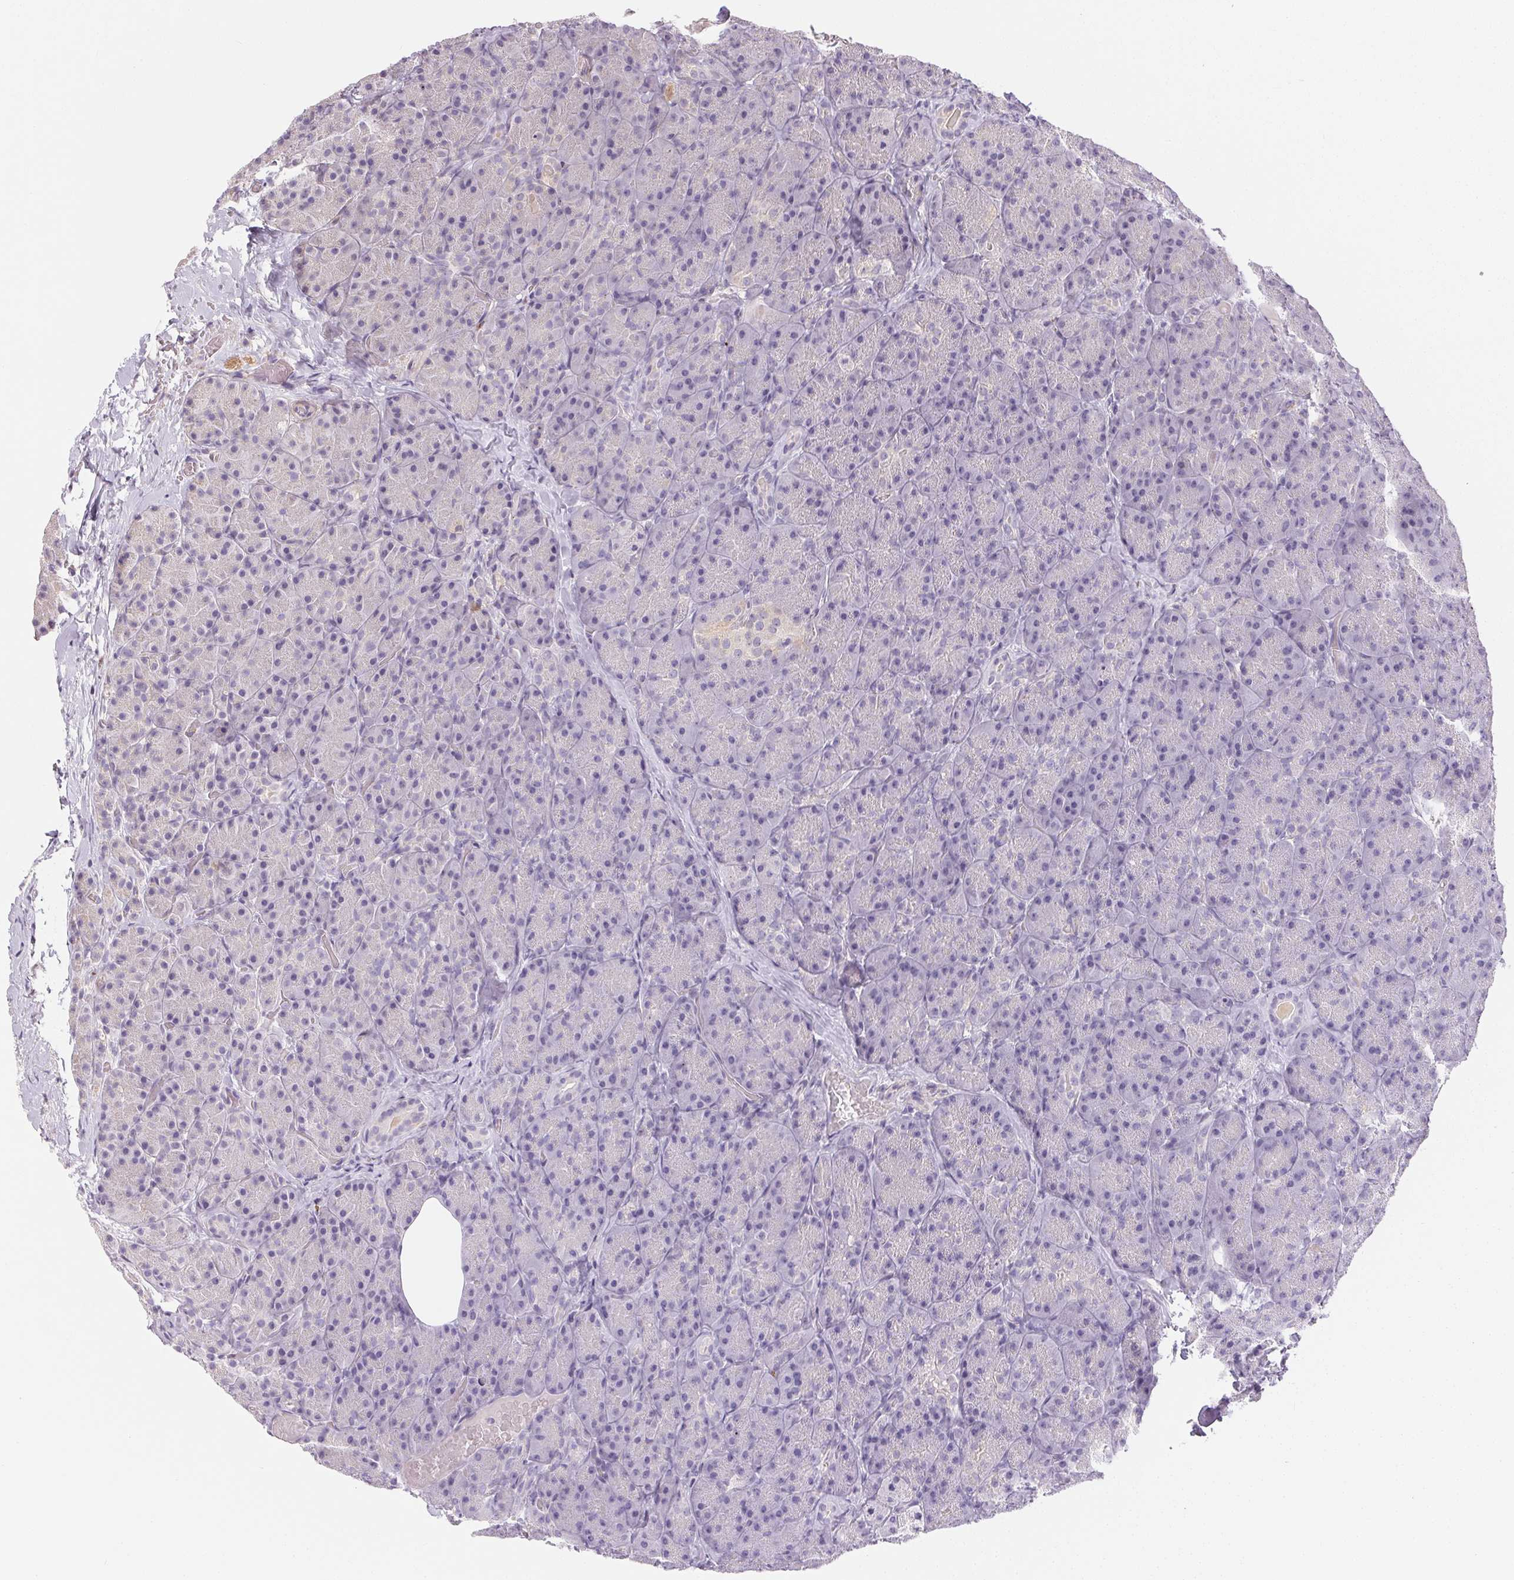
{"staining": {"intensity": "negative", "quantity": "none", "location": "none"}, "tissue": "pancreas", "cell_type": "Exocrine glandular cells", "image_type": "normal", "snomed": [{"axis": "morphology", "description": "Normal tissue, NOS"}, {"axis": "topography", "description": "Pancreas"}], "caption": "Human pancreas stained for a protein using immunohistochemistry (IHC) displays no staining in exocrine glandular cells.", "gene": "RPGRIP1", "patient": {"sex": "male", "age": 57}}